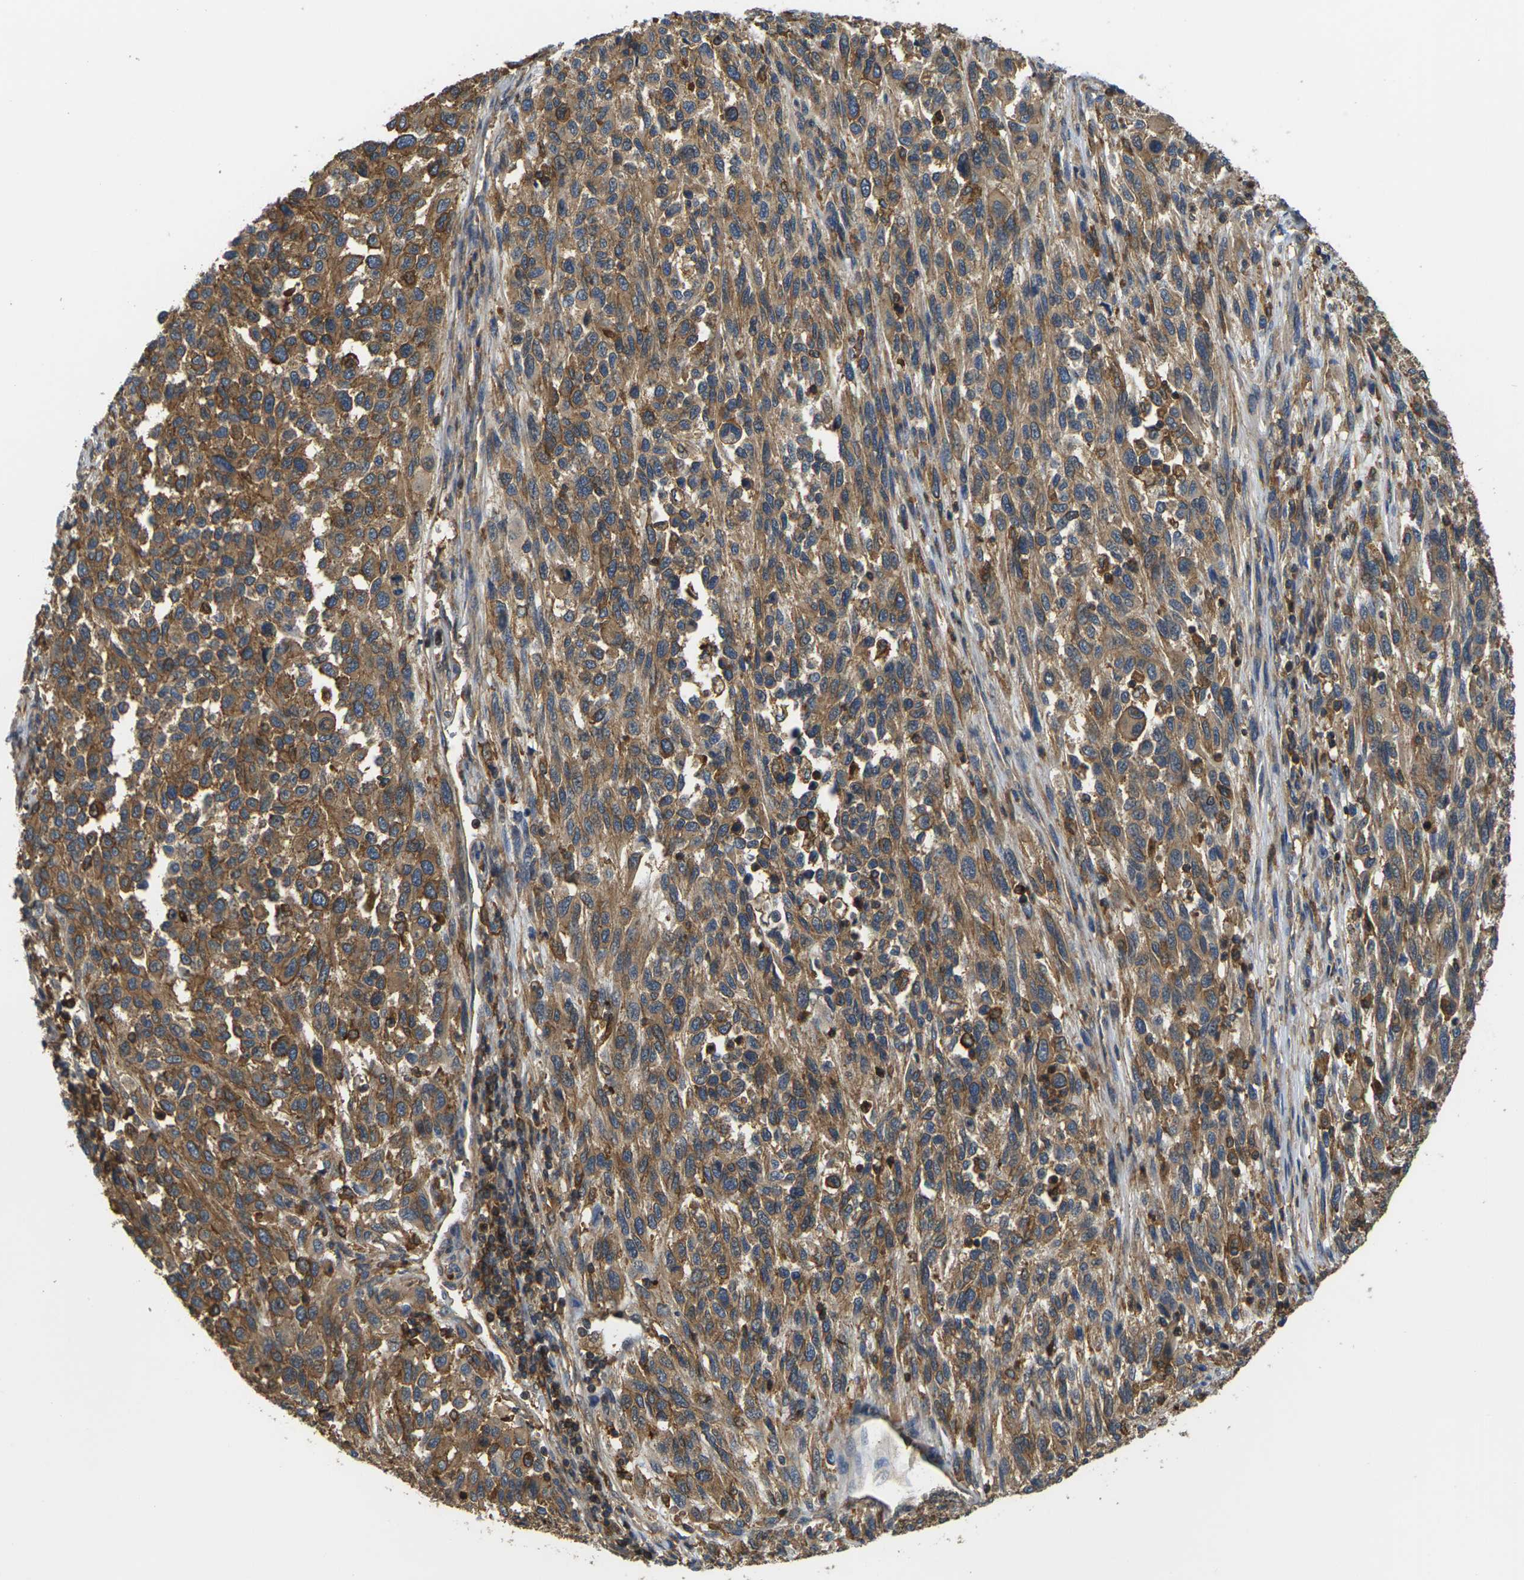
{"staining": {"intensity": "moderate", "quantity": ">75%", "location": "cytoplasmic/membranous"}, "tissue": "melanoma", "cell_type": "Tumor cells", "image_type": "cancer", "snomed": [{"axis": "morphology", "description": "Malignant melanoma, Metastatic site"}, {"axis": "topography", "description": "Lymph node"}], "caption": "This photomicrograph exhibits immunohistochemistry staining of melanoma, with medium moderate cytoplasmic/membranous staining in approximately >75% of tumor cells.", "gene": "IQGAP1", "patient": {"sex": "male", "age": 61}}